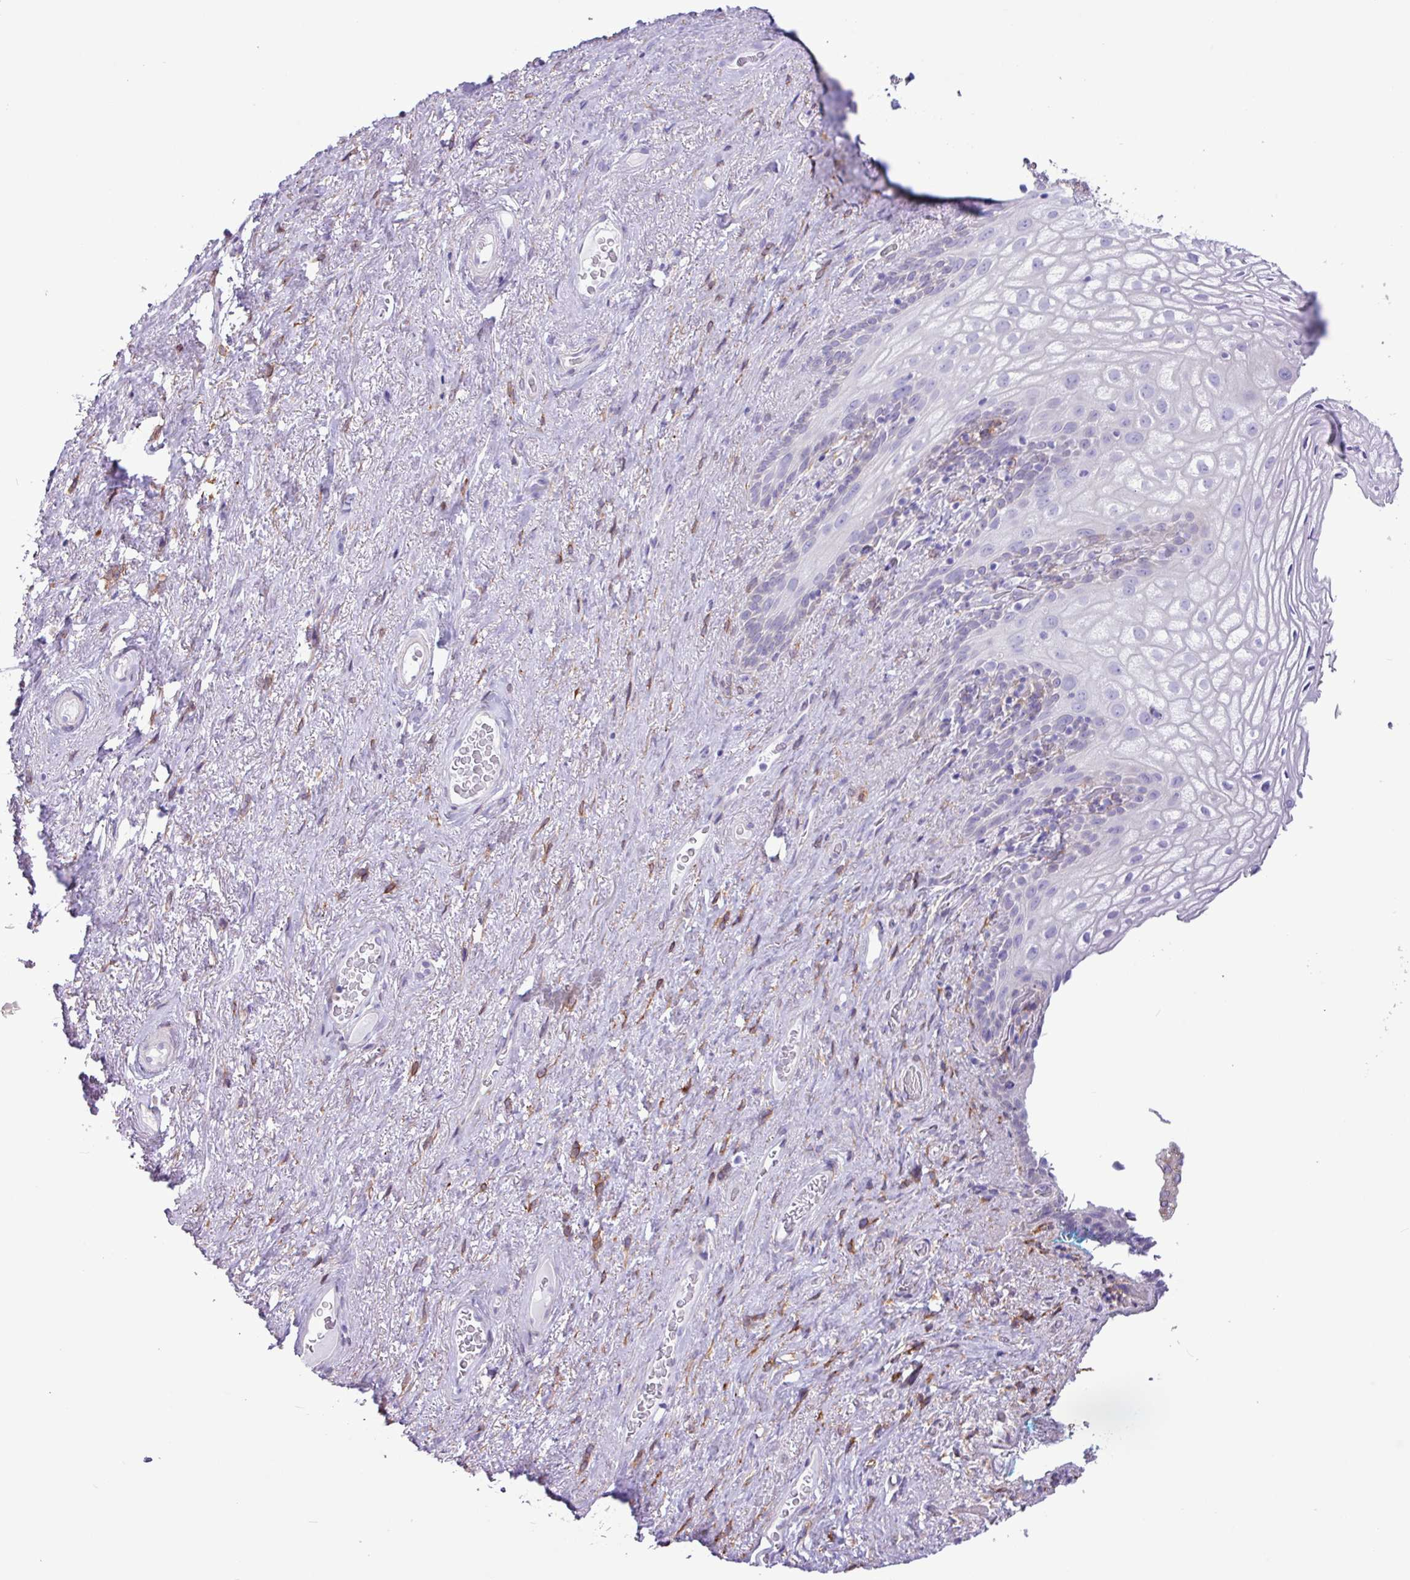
{"staining": {"intensity": "negative", "quantity": "none", "location": "none"}, "tissue": "vagina", "cell_type": "Squamous epithelial cells", "image_type": "normal", "snomed": [{"axis": "morphology", "description": "Normal tissue, NOS"}, {"axis": "topography", "description": "Vagina"}, {"axis": "topography", "description": "Peripheral nerve tissue"}], "caption": "IHC image of unremarkable vagina: human vagina stained with DAB reveals no significant protein expression in squamous epithelial cells. (Stains: DAB (3,3'-diaminobenzidine) IHC with hematoxylin counter stain, Microscopy: brightfield microscopy at high magnification).", "gene": "SLC38A1", "patient": {"sex": "female", "age": 71}}